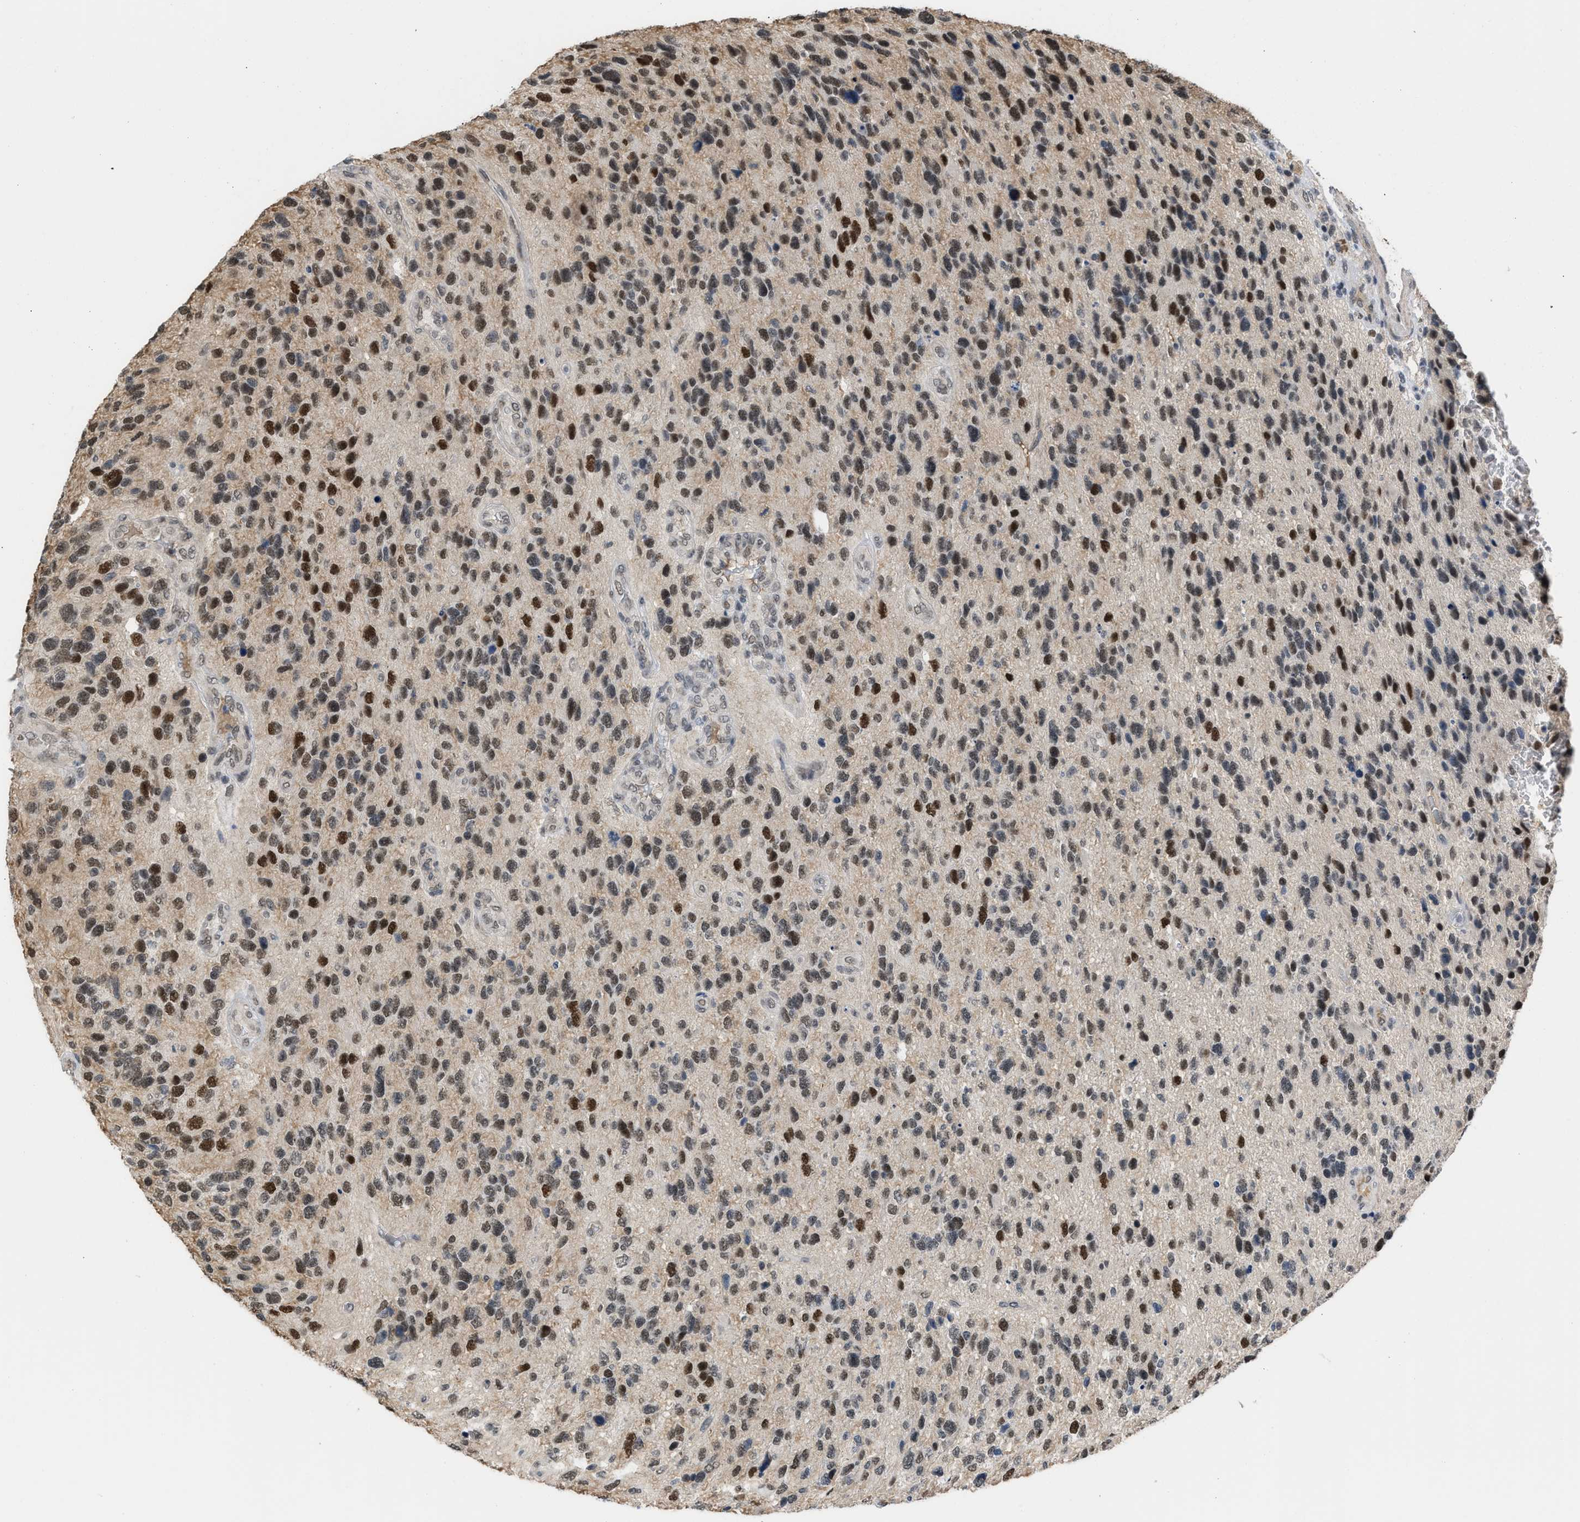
{"staining": {"intensity": "strong", "quantity": ">75%", "location": "nuclear"}, "tissue": "glioma", "cell_type": "Tumor cells", "image_type": "cancer", "snomed": [{"axis": "morphology", "description": "Glioma, malignant, High grade"}, {"axis": "topography", "description": "Brain"}], "caption": "About >75% of tumor cells in glioma reveal strong nuclear protein expression as visualized by brown immunohistochemical staining.", "gene": "TERF2IP", "patient": {"sex": "female", "age": 58}}